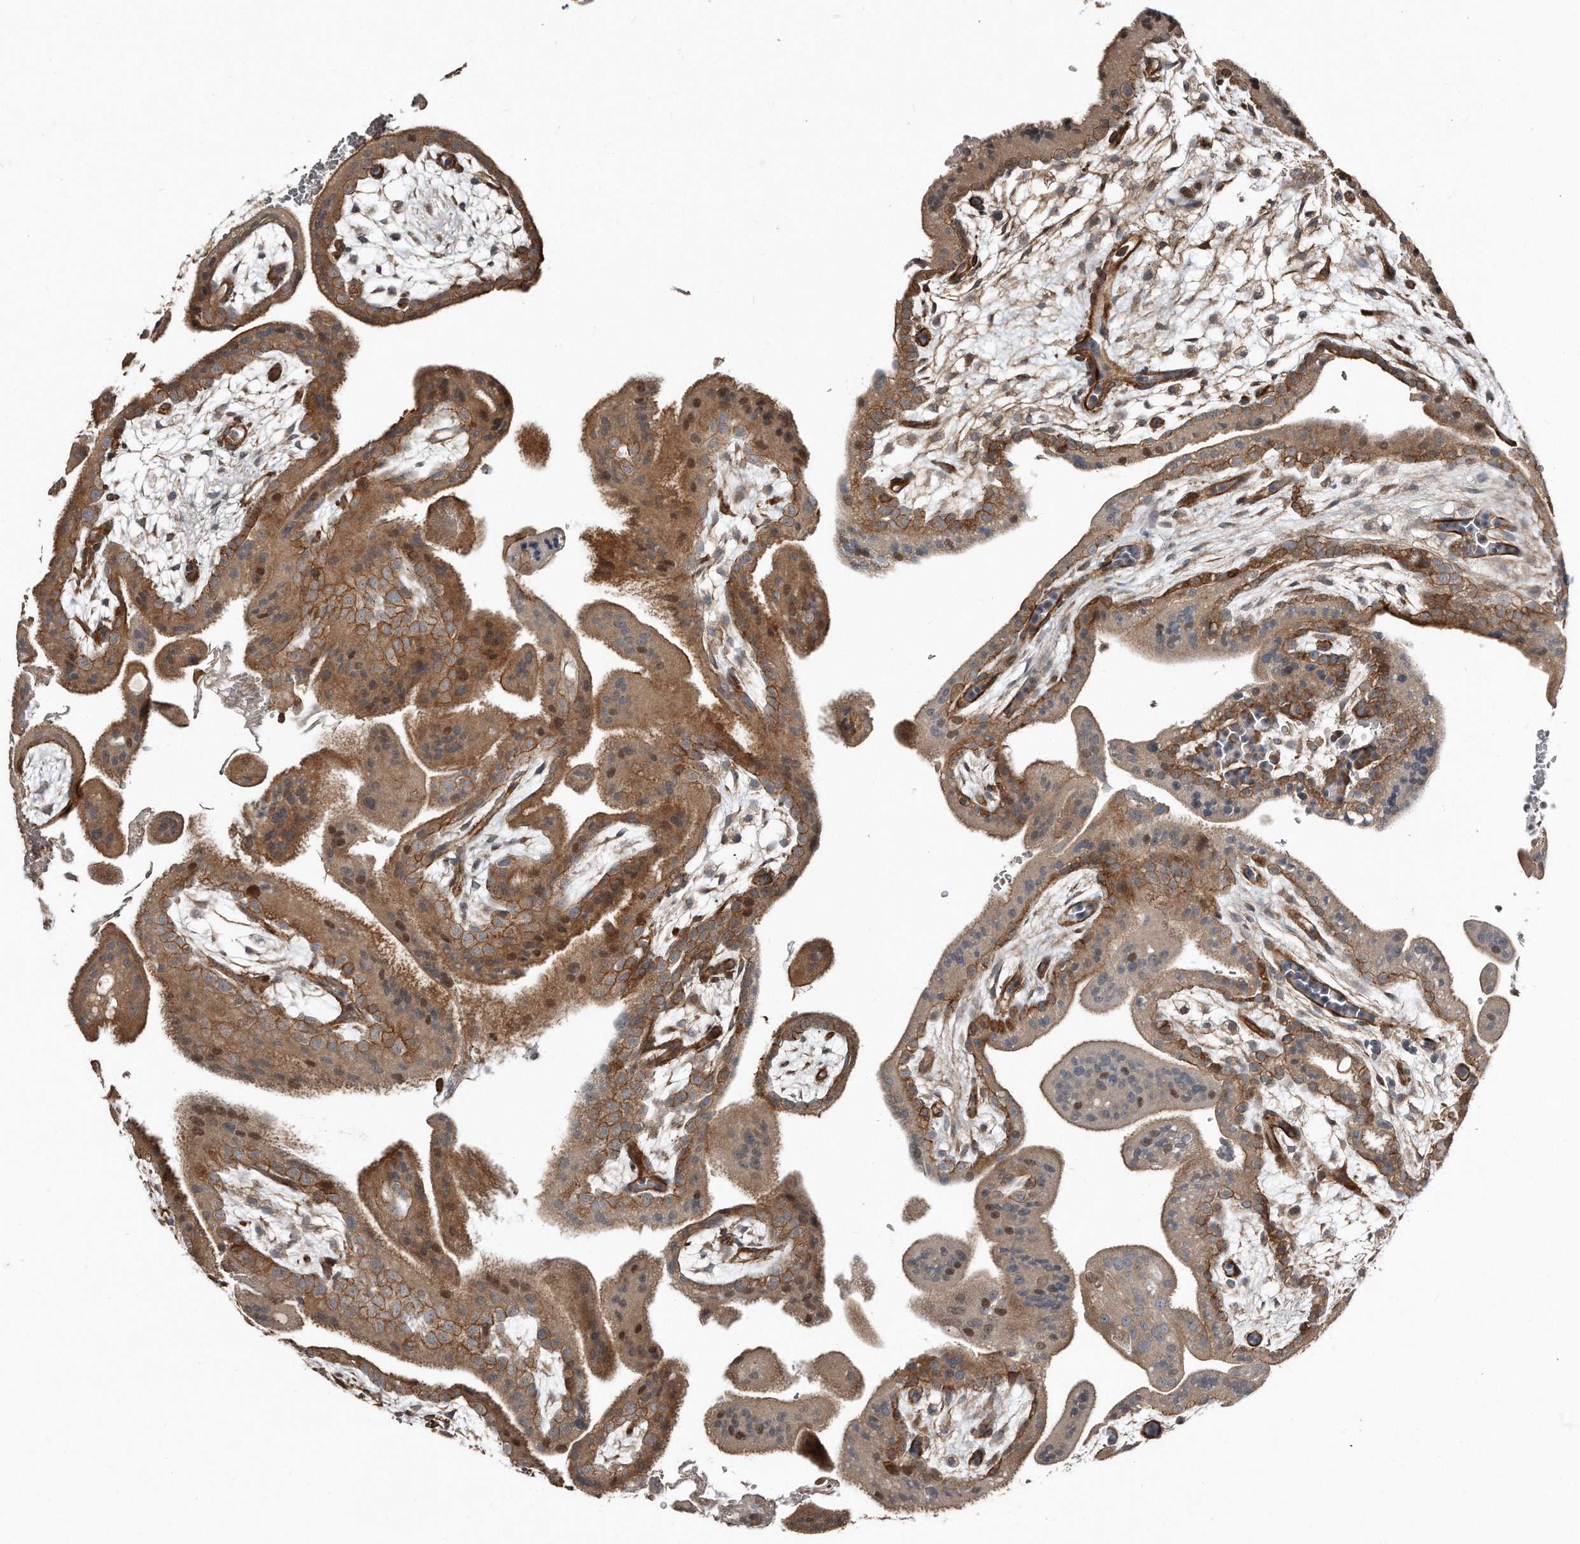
{"staining": {"intensity": "strong", "quantity": ">75%", "location": "cytoplasmic/membranous"}, "tissue": "placenta", "cell_type": "Decidual cells", "image_type": "normal", "snomed": [{"axis": "morphology", "description": "Normal tissue, NOS"}, {"axis": "topography", "description": "Placenta"}], "caption": "Immunohistochemistry of normal placenta demonstrates high levels of strong cytoplasmic/membranous positivity in about >75% of decidual cells.", "gene": "SNAP47", "patient": {"sex": "female", "age": 35}}